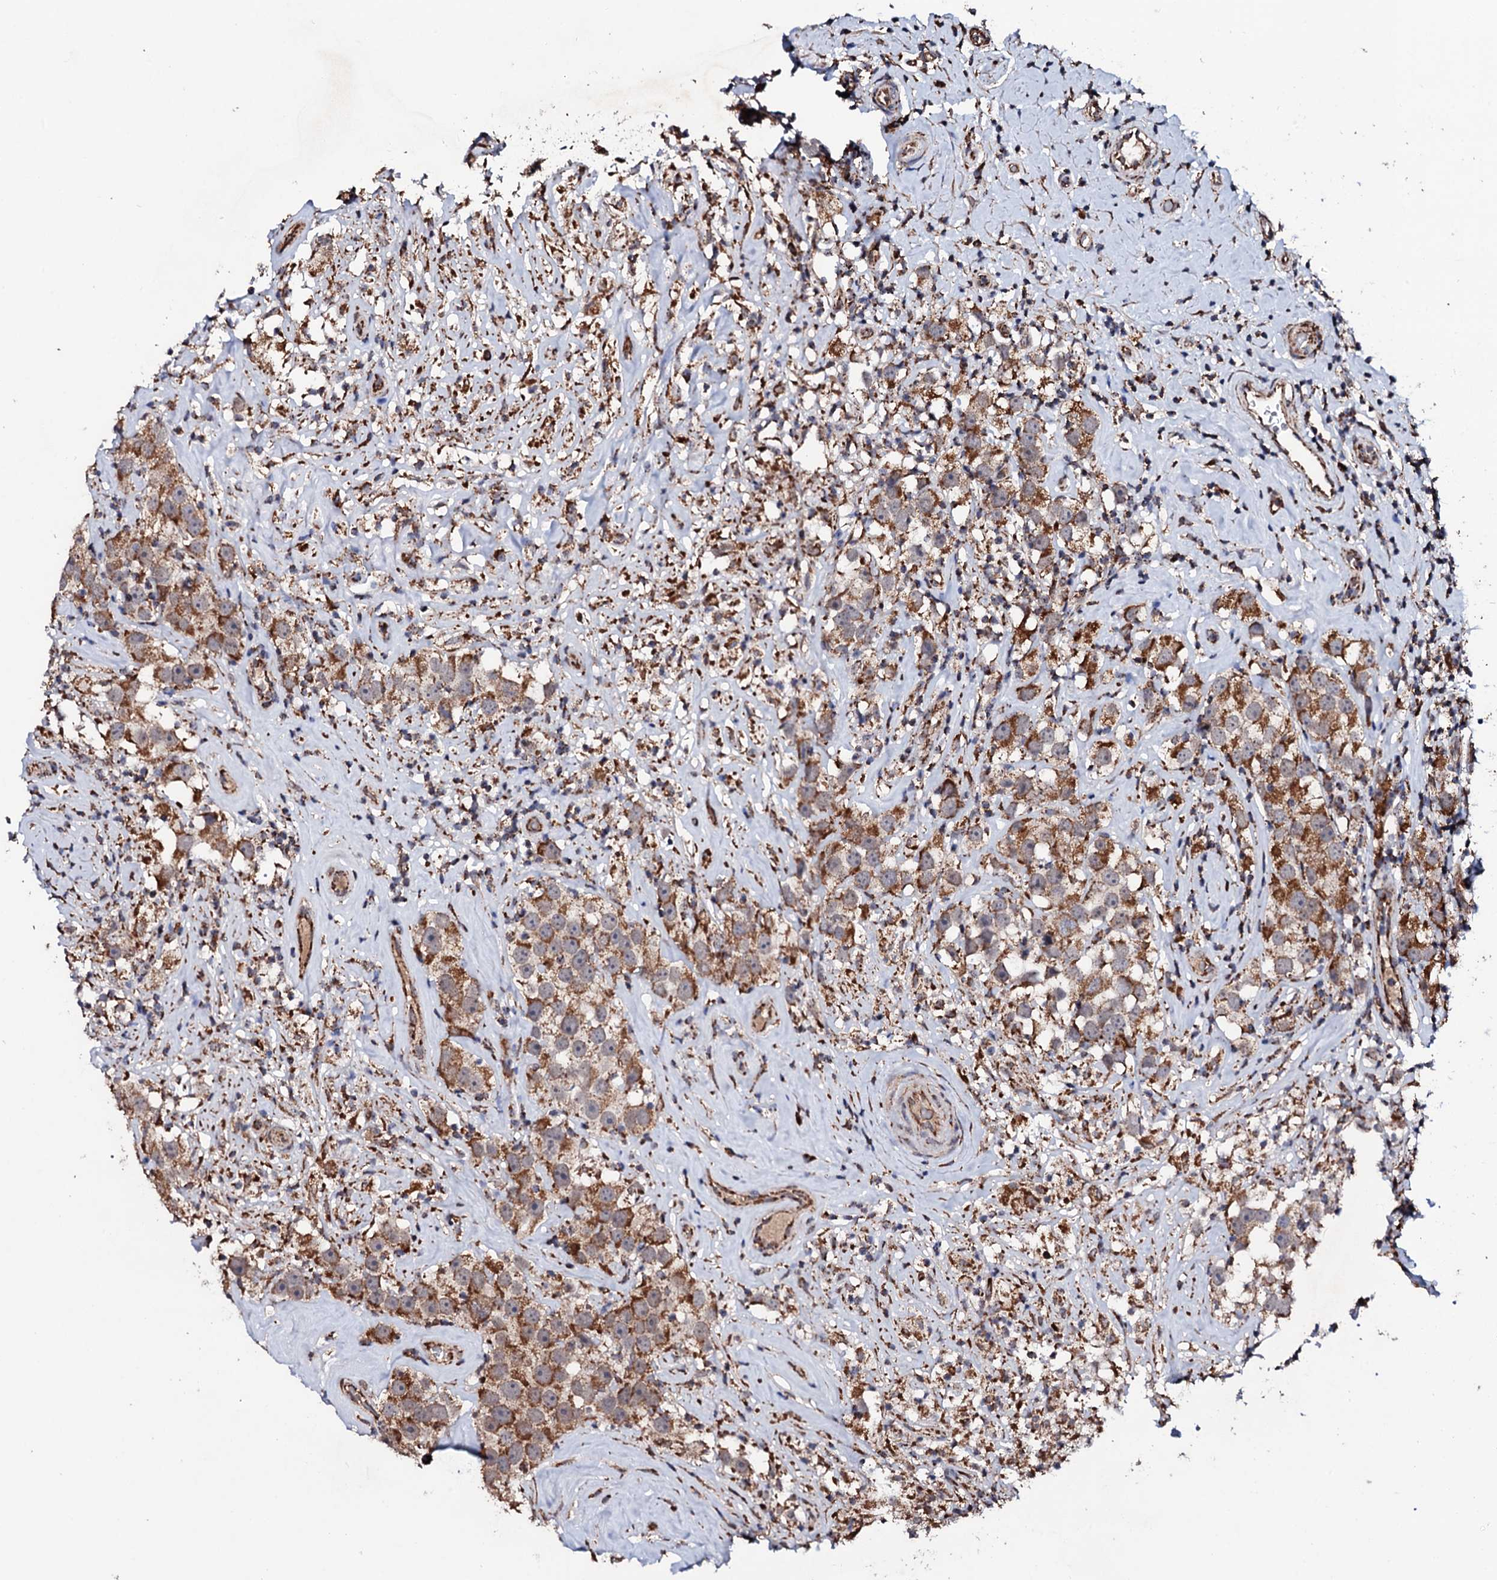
{"staining": {"intensity": "strong", "quantity": ">75%", "location": "cytoplasmic/membranous"}, "tissue": "testis cancer", "cell_type": "Tumor cells", "image_type": "cancer", "snomed": [{"axis": "morphology", "description": "Seminoma, NOS"}, {"axis": "topography", "description": "Testis"}], "caption": "Strong cytoplasmic/membranous staining for a protein is appreciated in about >75% of tumor cells of testis cancer (seminoma) using IHC.", "gene": "MTIF3", "patient": {"sex": "male", "age": 49}}